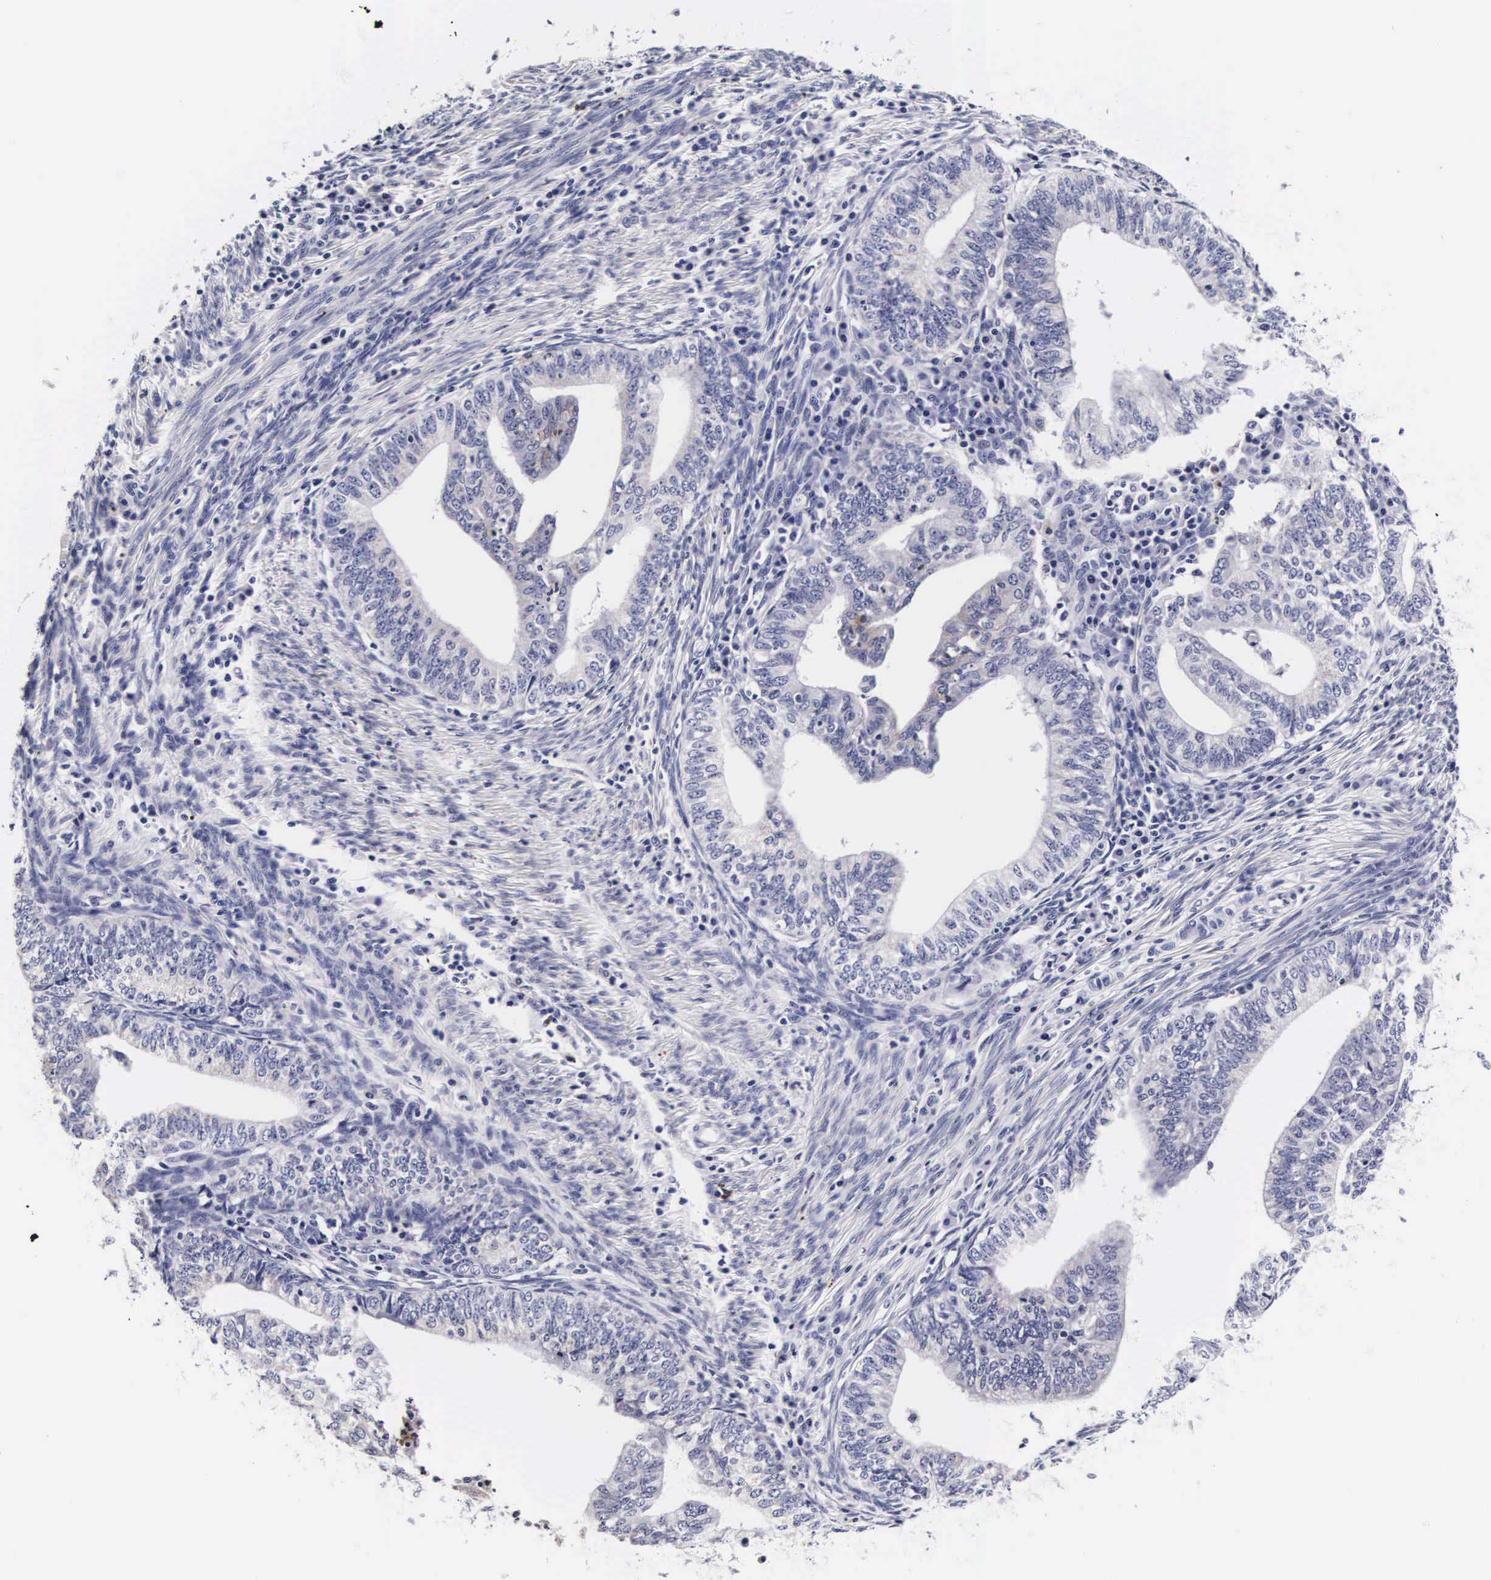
{"staining": {"intensity": "negative", "quantity": "none", "location": "none"}, "tissue": "endometrial cancer", "cell_type": "Tumor cells", "image_type": "cancer", "snomed": [{"axis": "morphology", "description": "Adenocarcinoma, NOS"}, {"axis": "topography", "description": "Endometrium"}], "caption": "The histopathology image exhibits no significant positivity in tumor cells of endometrial adenocarcinoma. (Immunohistochemistry (ihc), brightfield microscopy, high magnification).", "gene": "RNASE6", "patient": {"sex": "female", "age": 66}}